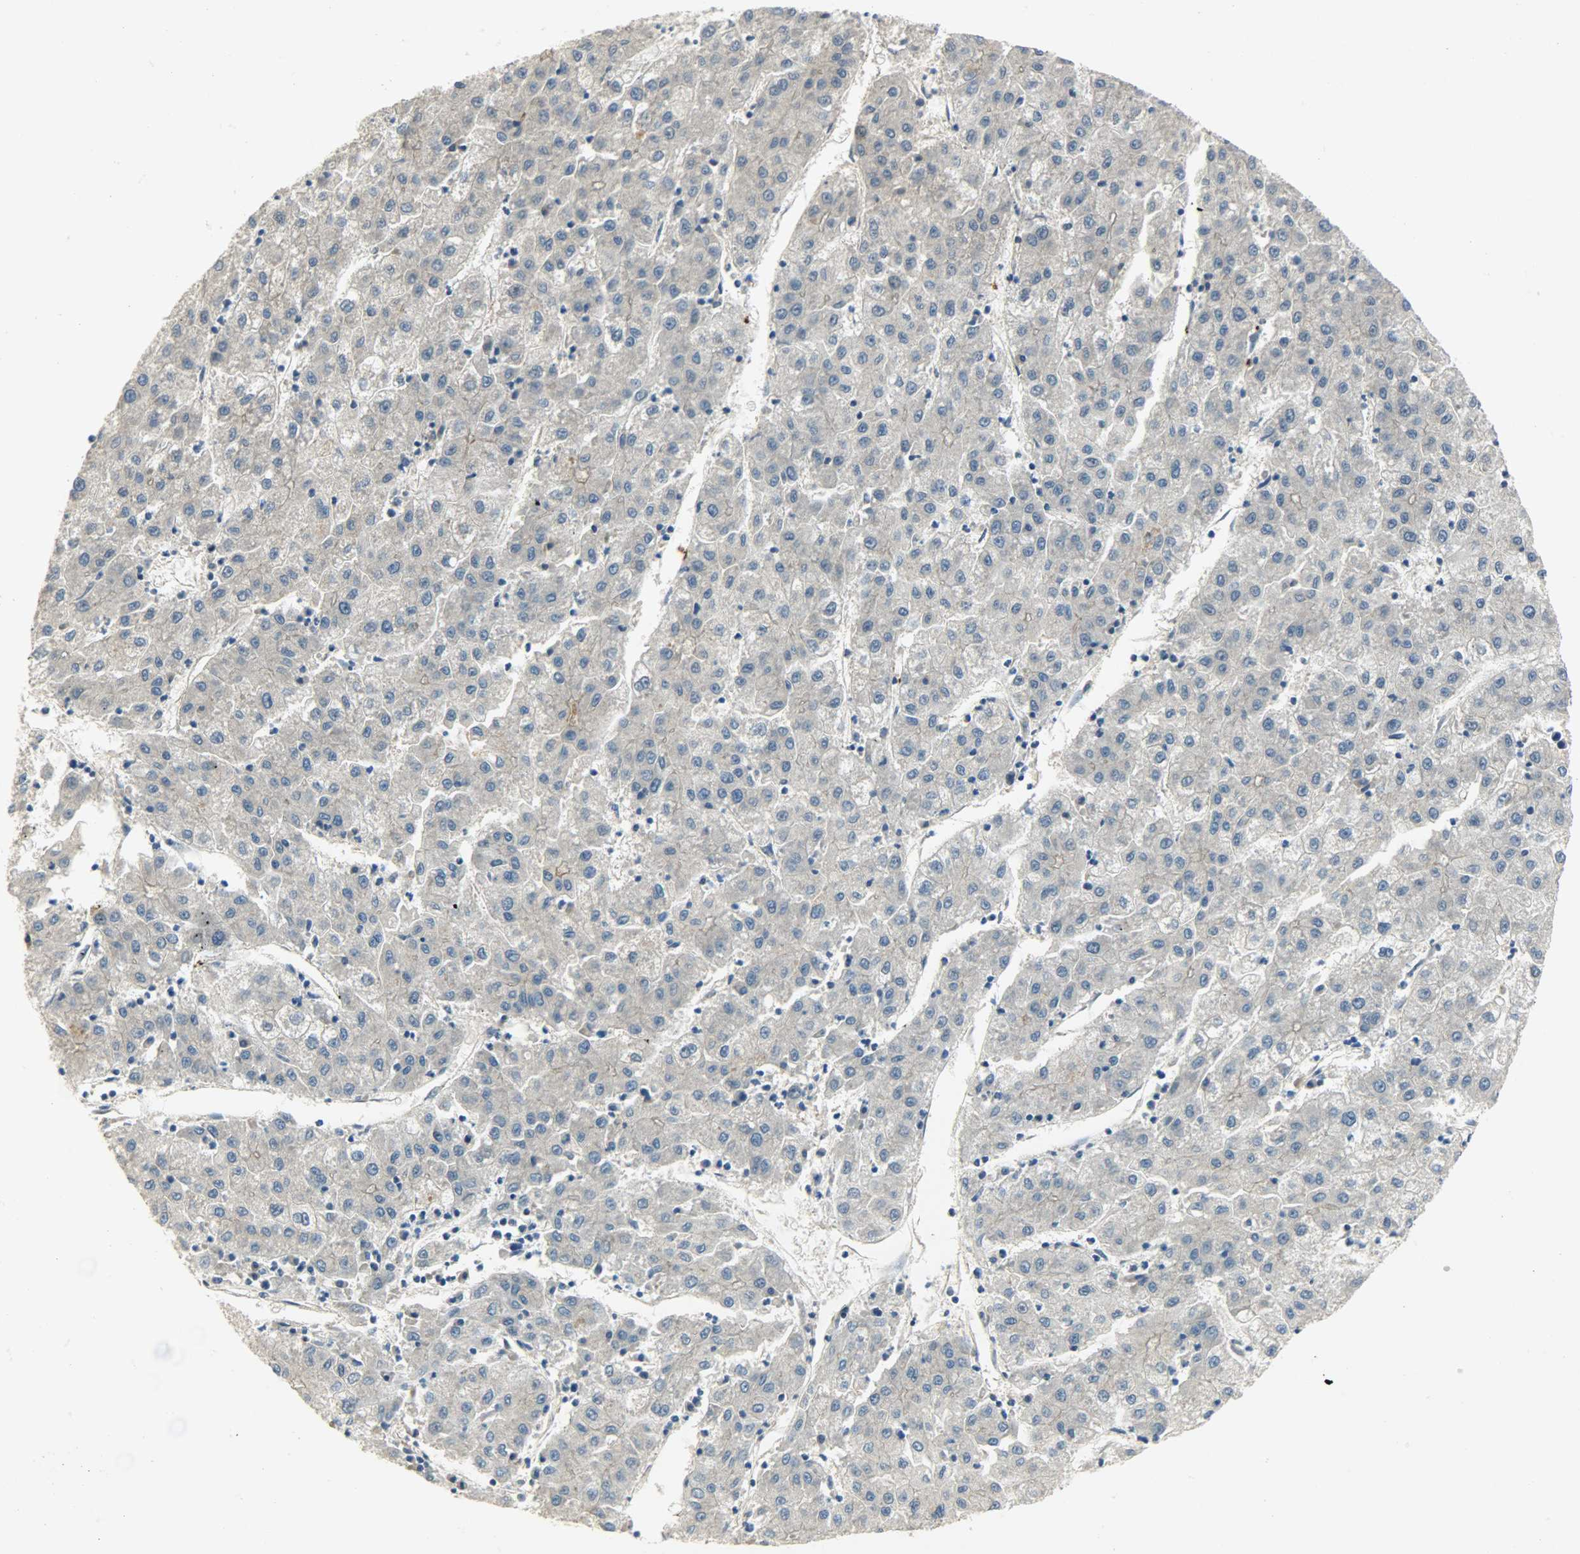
{"staining": {"intensity": "negative", "quantity": "none", "location": "none"}, "tissue": "liver cancer", "cell_type": "Tumor cells", "image_type": "cancer", "snomed": [{"axis": "morphology", "description": "Carcinoma, Hepatocellular, NOS"}, {"axis": "topography", "description": "Liver"}], "caption": "Immunohistochemistry histopathology image of human liver cancer stained for a protein (brown), which exhibits no staining in tumor cells.", "gene": "KIAA1217", "patient": {"sex": "male", "age": 72}}